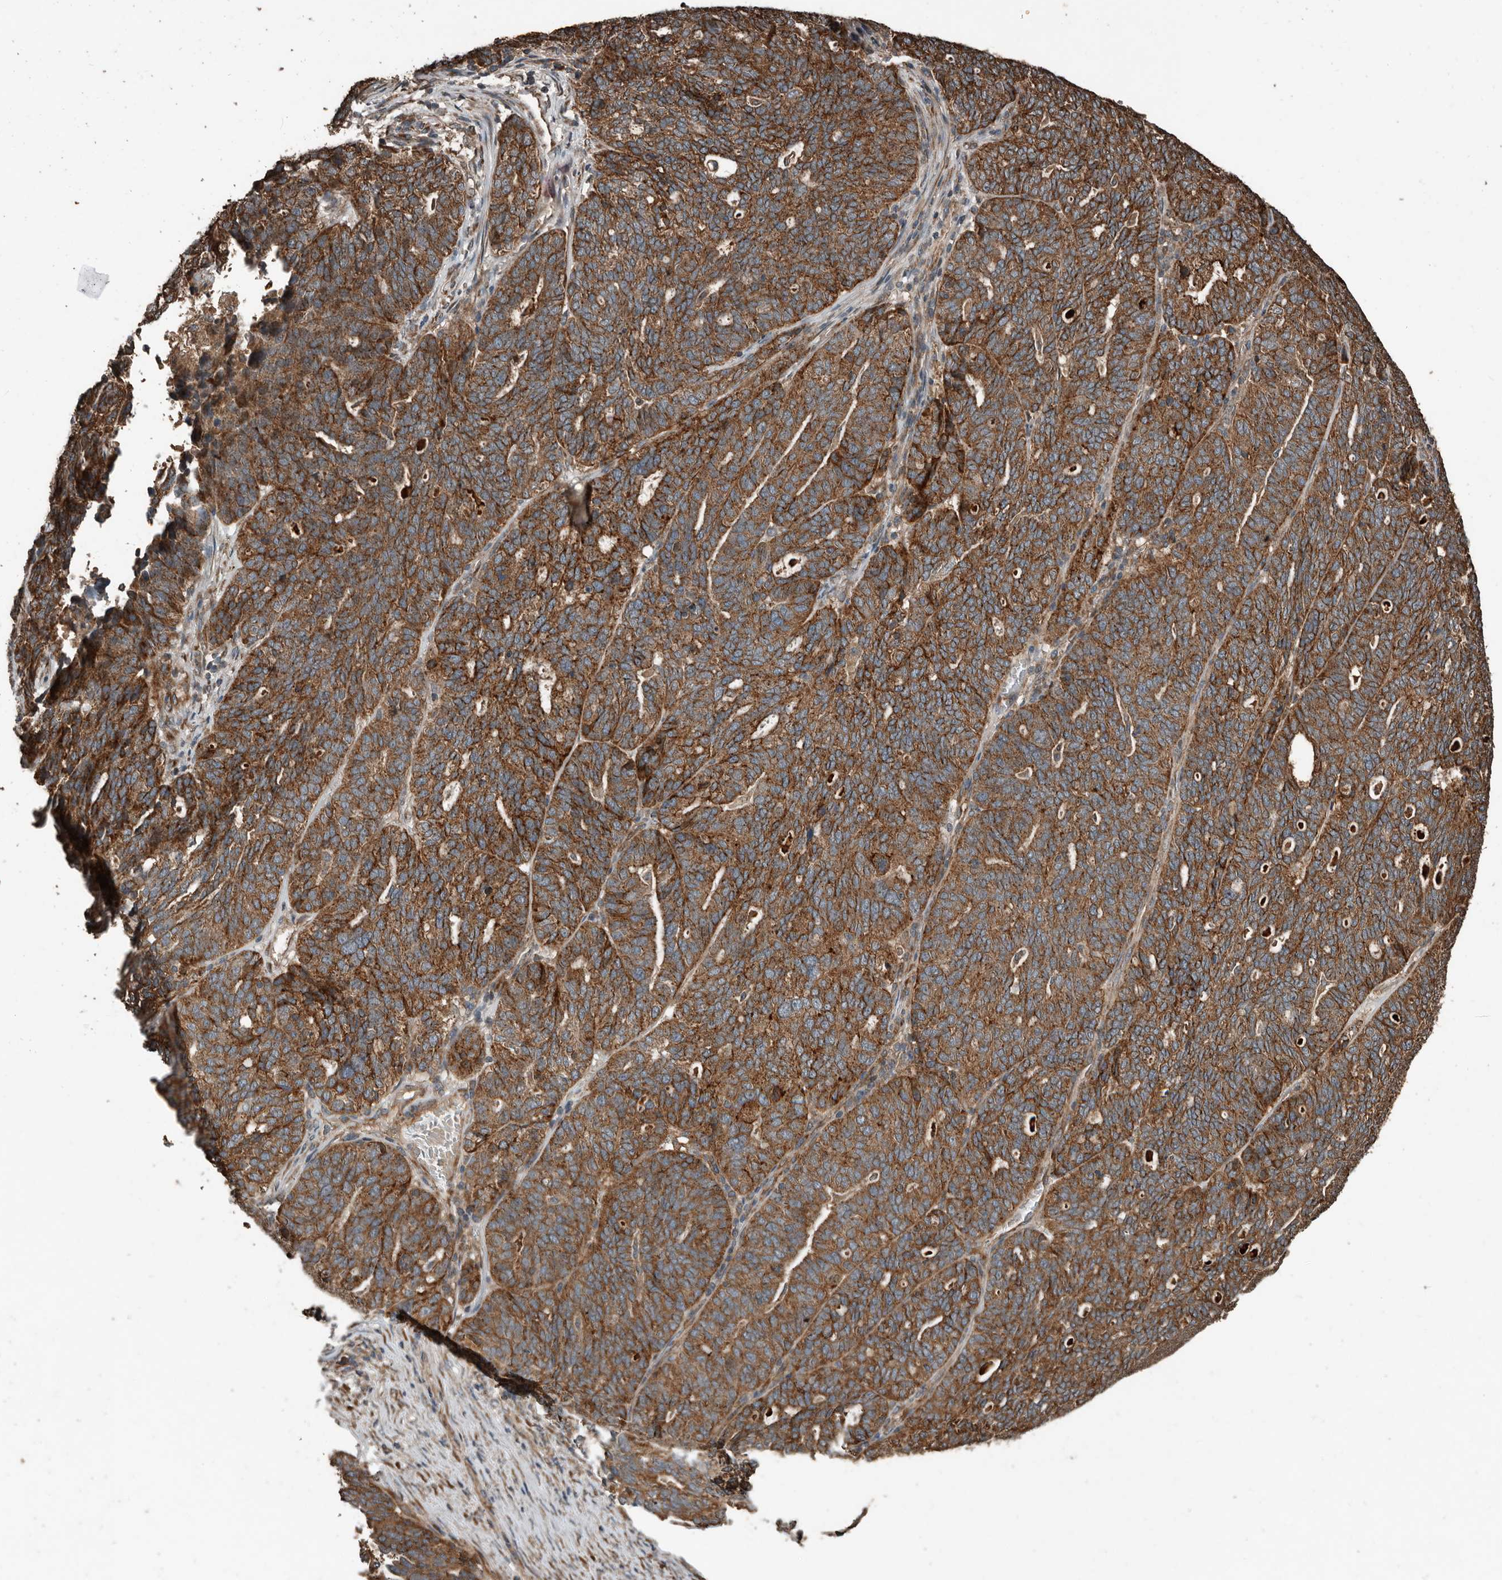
{"staining": {"intensity": "strong", "quantity": ">75%", "location": "cytoplasmic/membranous"}, "tissue": "ovarian cancer", "cell_type": "Tumor cells", "image_type": "cancer", "snomed": [{"axis": "morphology", "description": "Cystadenocarcinoma, serous, NOS"}, {"axis": "topography", "description": "Ovary"}], "caption": "IHC image of neoplastic tissue: ovarian cancer (serous cystadenocarcinoma) stained using IHC exhibits high levels of strong protein expression localized specifically in the cytoplasmic/membranous of tumor cells, appearing as a cytoplasmic/membranous brown color.", "gene": "RNF207", "patient": {"sex": "female", "age": 59}}